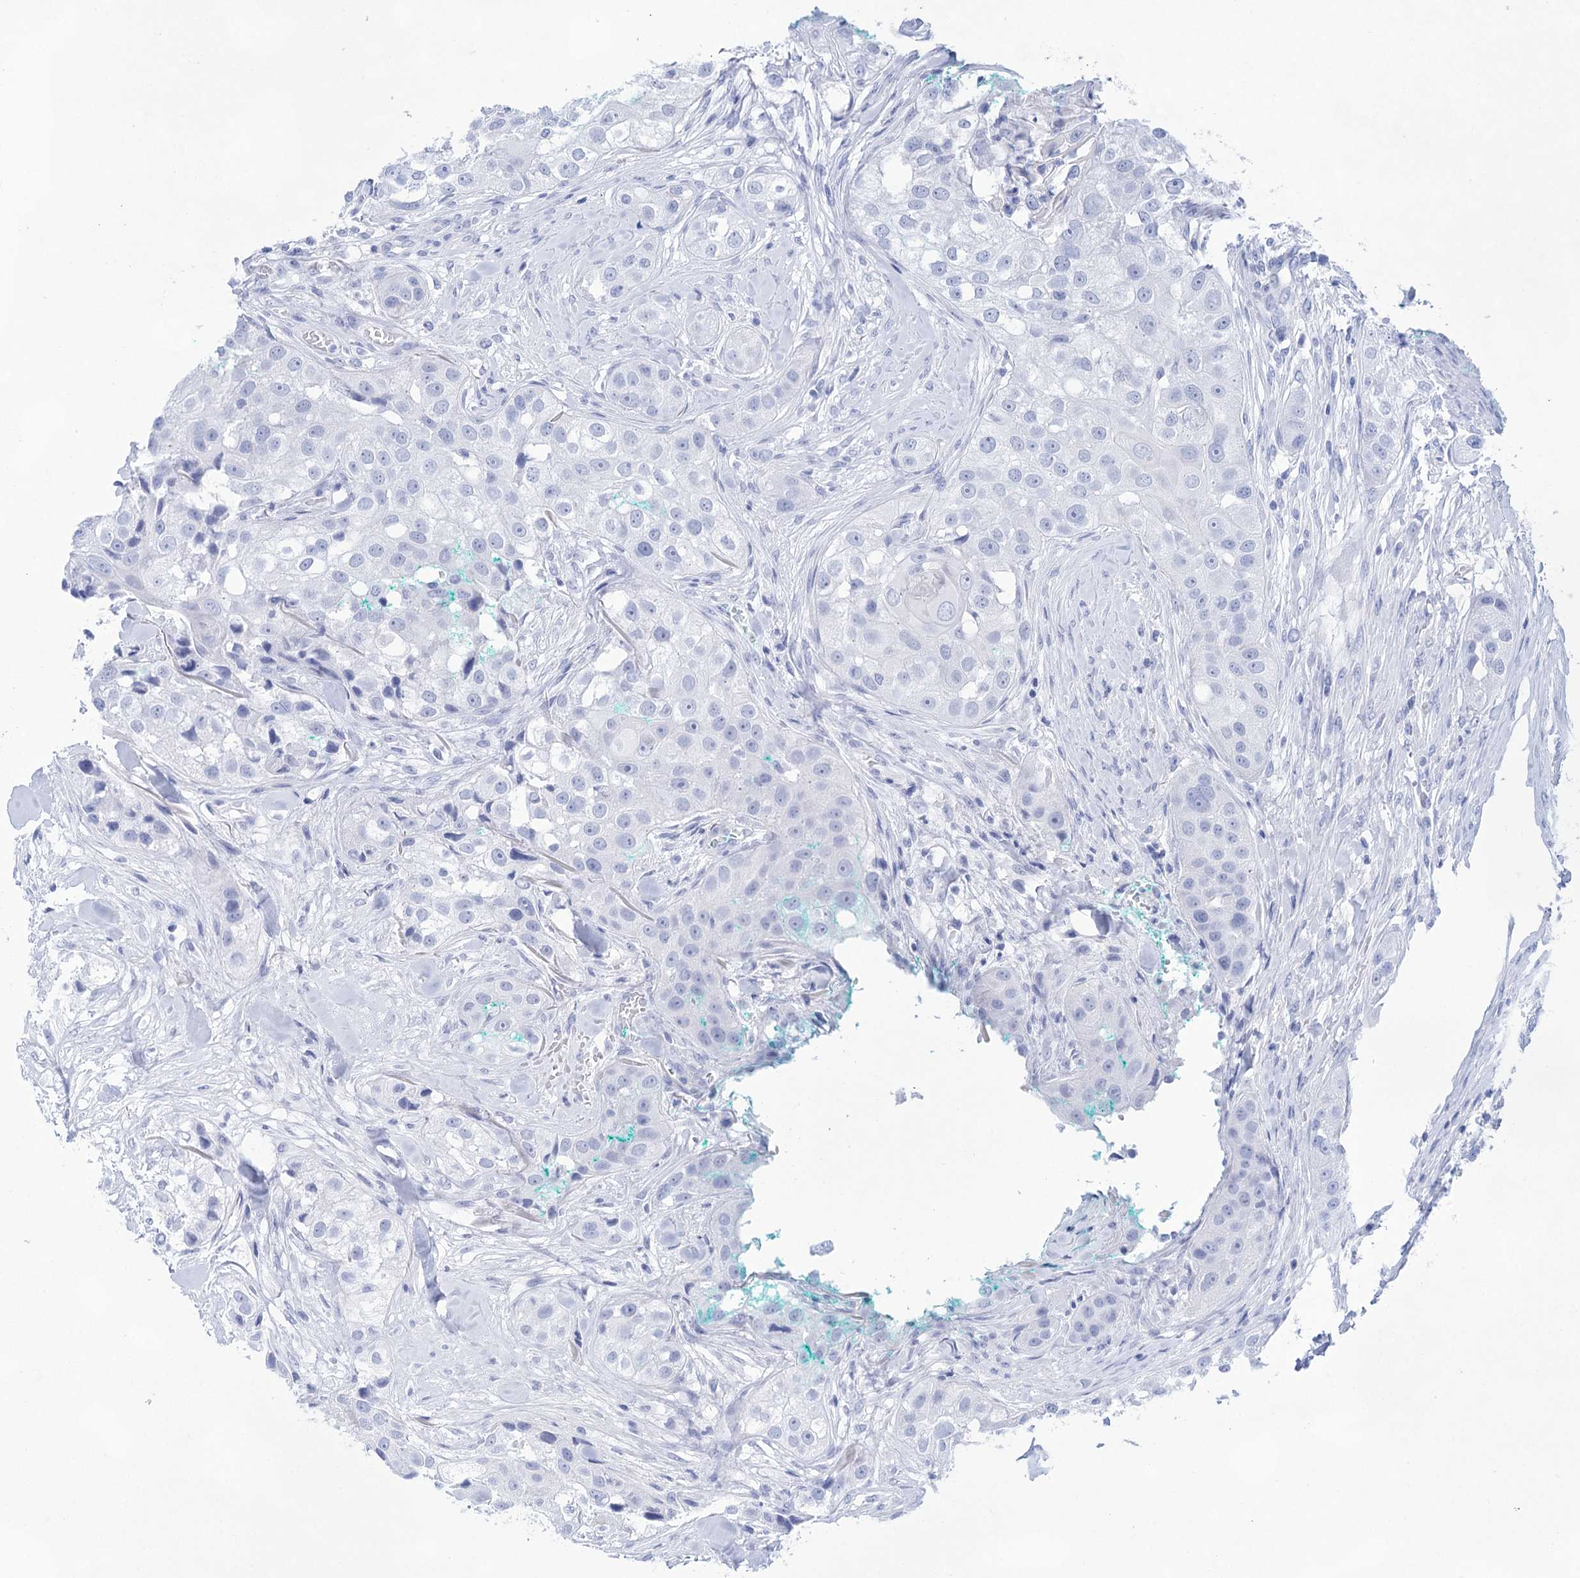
{"staining": {"intensity": "negative", "quantity": "none", "location": "none"}, "tissue": "head and neck cancer", "cell_type": "Tumor cells", "image_type": "cancer", "snomed": [{"axis": "morphology", "description": "Normal tissue, NOS"}, {"axis": "morphology", "description": "Squamous cell carcinoma, NOS"}, {"axis": "topography", "description": "Skeletal muscle"}, {"axis": "topography", "description": "Head-Neck"}], "caption": "An immunohistochemistry (IHC) image of head and neck squamous cell carcinoma is shown. There is no staining in tumor cells of head and neck squamous cell carcinoma. Nuclei are stained in blue.", "gene": "LALBA", "patient": {"sex": "male", "age": 51}}